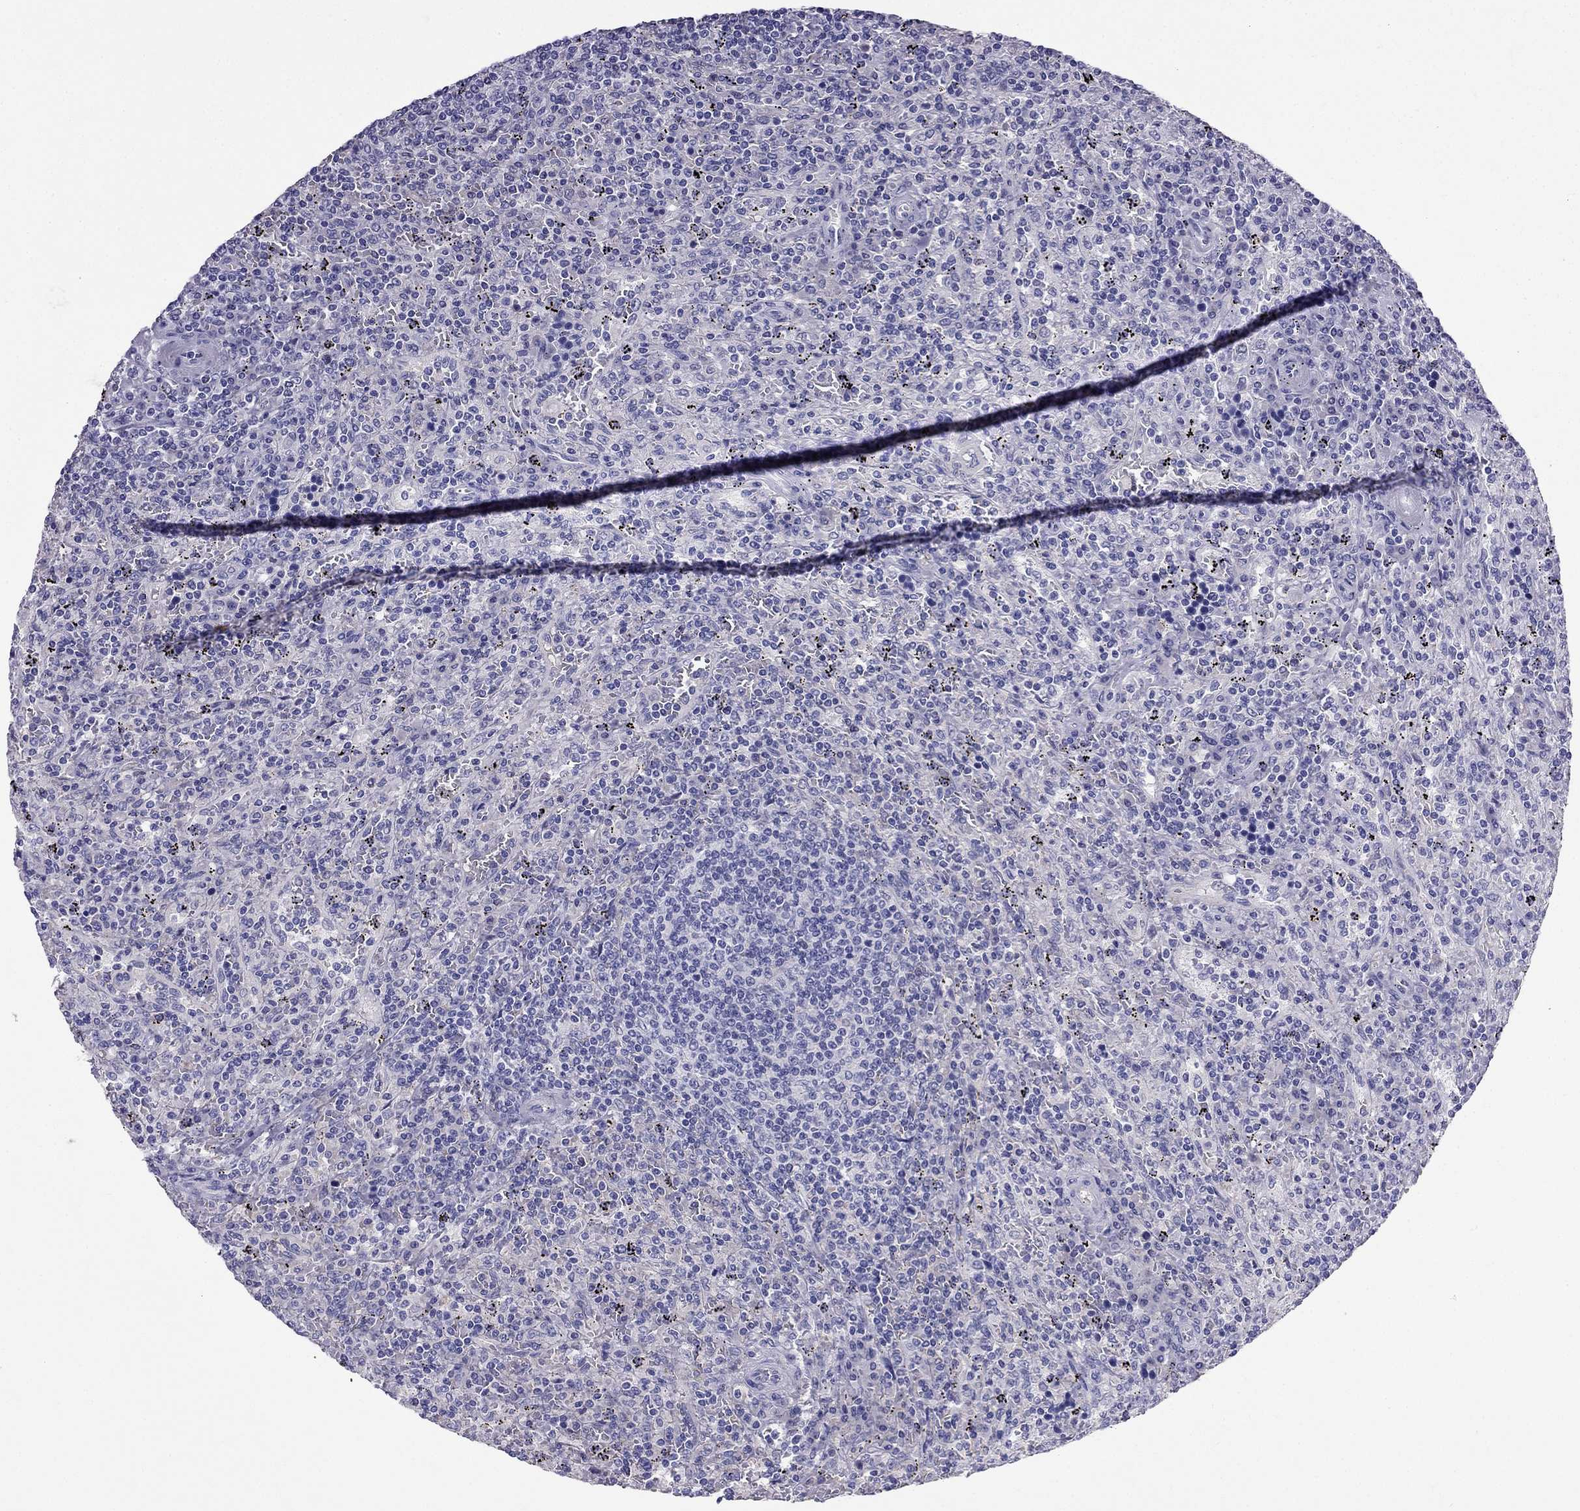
{"staining": {"intensity": "negative", "quantity": "none", "location": "none"}, "tissue": "lymphoma", "cell_type": "Tumor cells", "image_type": "cancer", "snomed": [{"axis": "morphology", "description": "Malignant lymphoma, non-Hodgkin's type, Low grade"}, {"axis": "topography", "description": "Spleen"}], "caption": "High power microscopy micrograph of an immunohistochemistry photomicrograph of lymphoma, revealing no significant staining in tumor cells.", "gene": "TBC1D21", "patient": {"sex": "male", "age": 62}}